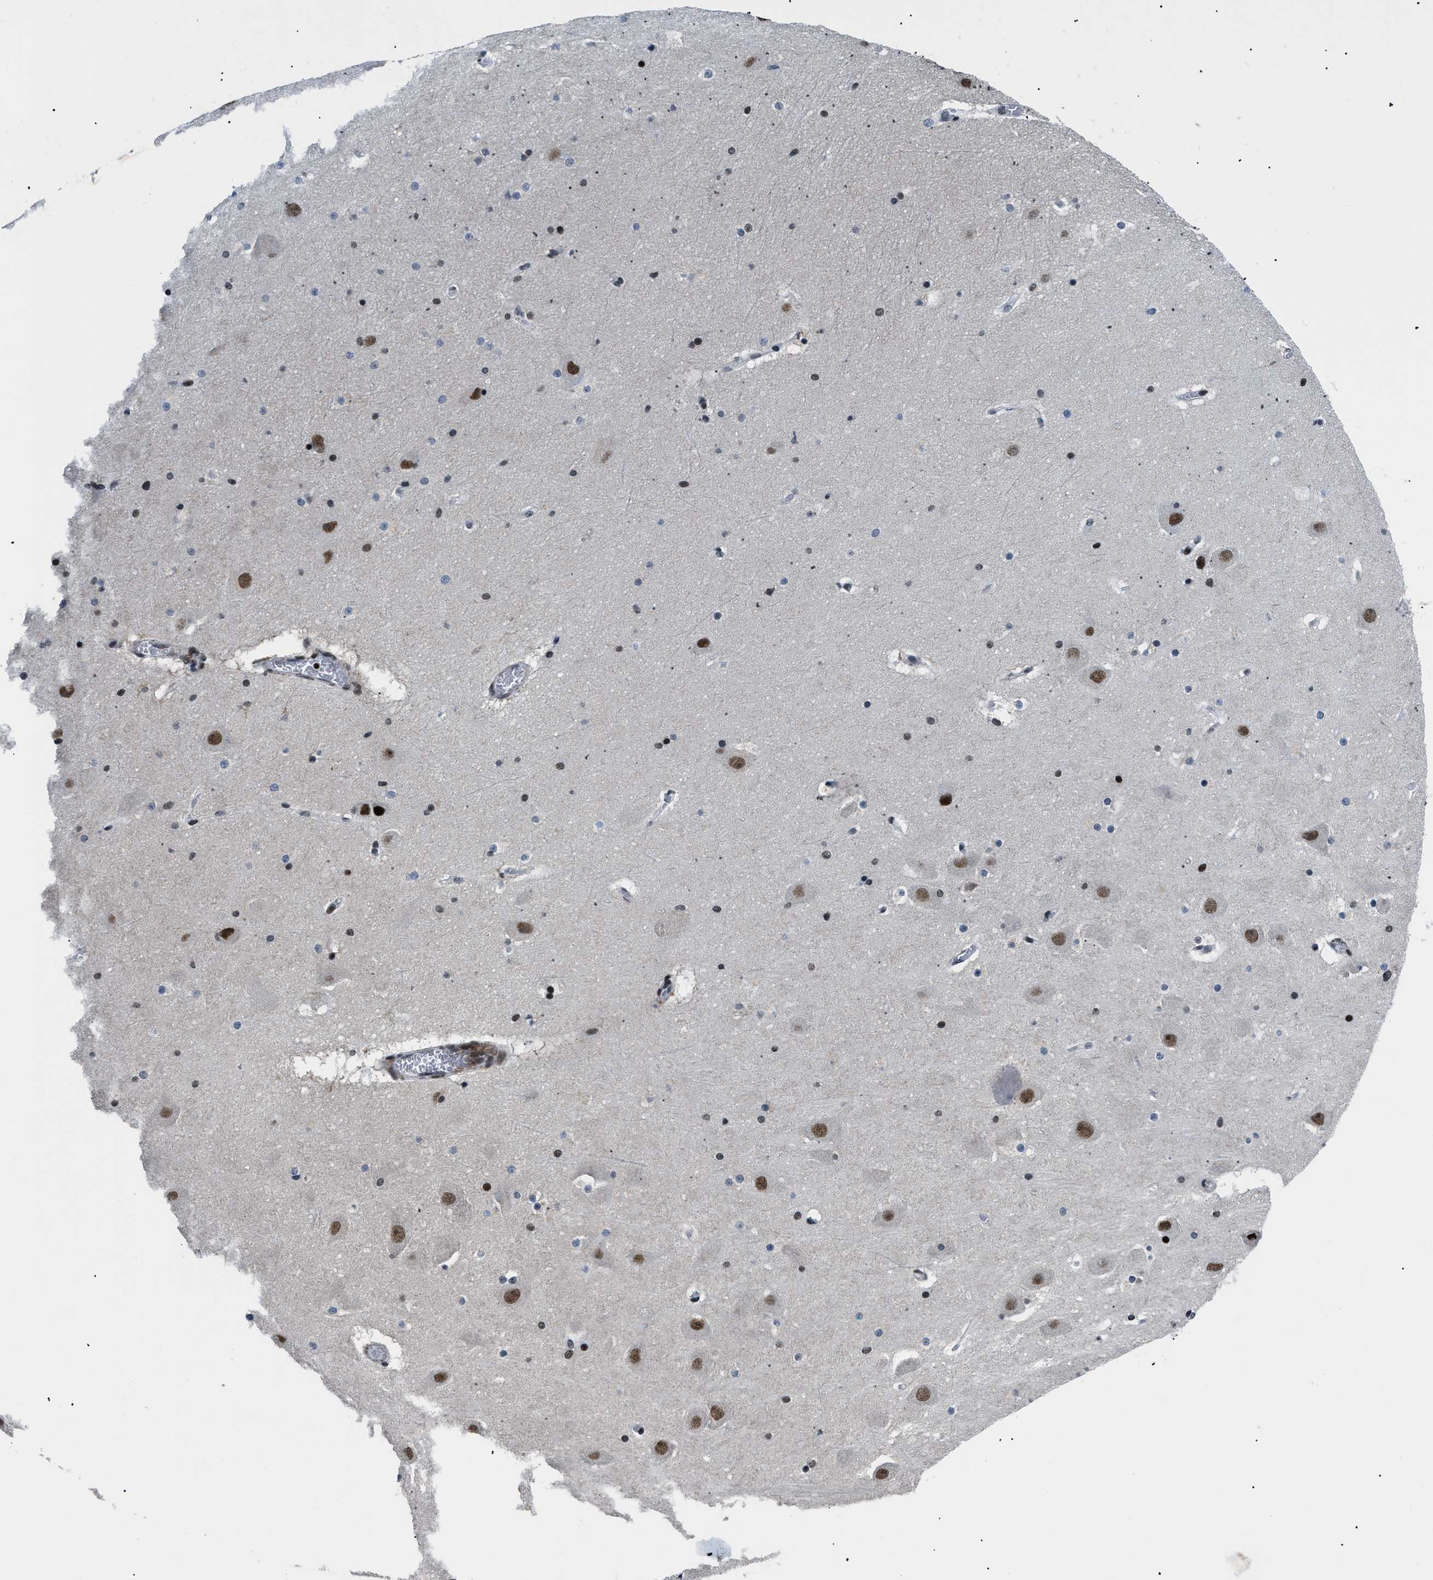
{"staining": {"intensity": "strong", "quantity": "25%-75%", "location": "nuclear"}, "tissue": "hippocampus", "cell_type": "Glial cells", "image_type": "normal", "snomed": [{"axis": "morphology", "description": "Normal tissue, NOS"}, {"axis": "topography", "description": "Hippocampus"}], "caption": "This is an image of immunohistochemistry staining of unremarkable hippocampus, which shows strong positivity in the nuclear of glial cells.", "gene": "SMARCB1", "patient": {"sex": "male", "age": 45}}